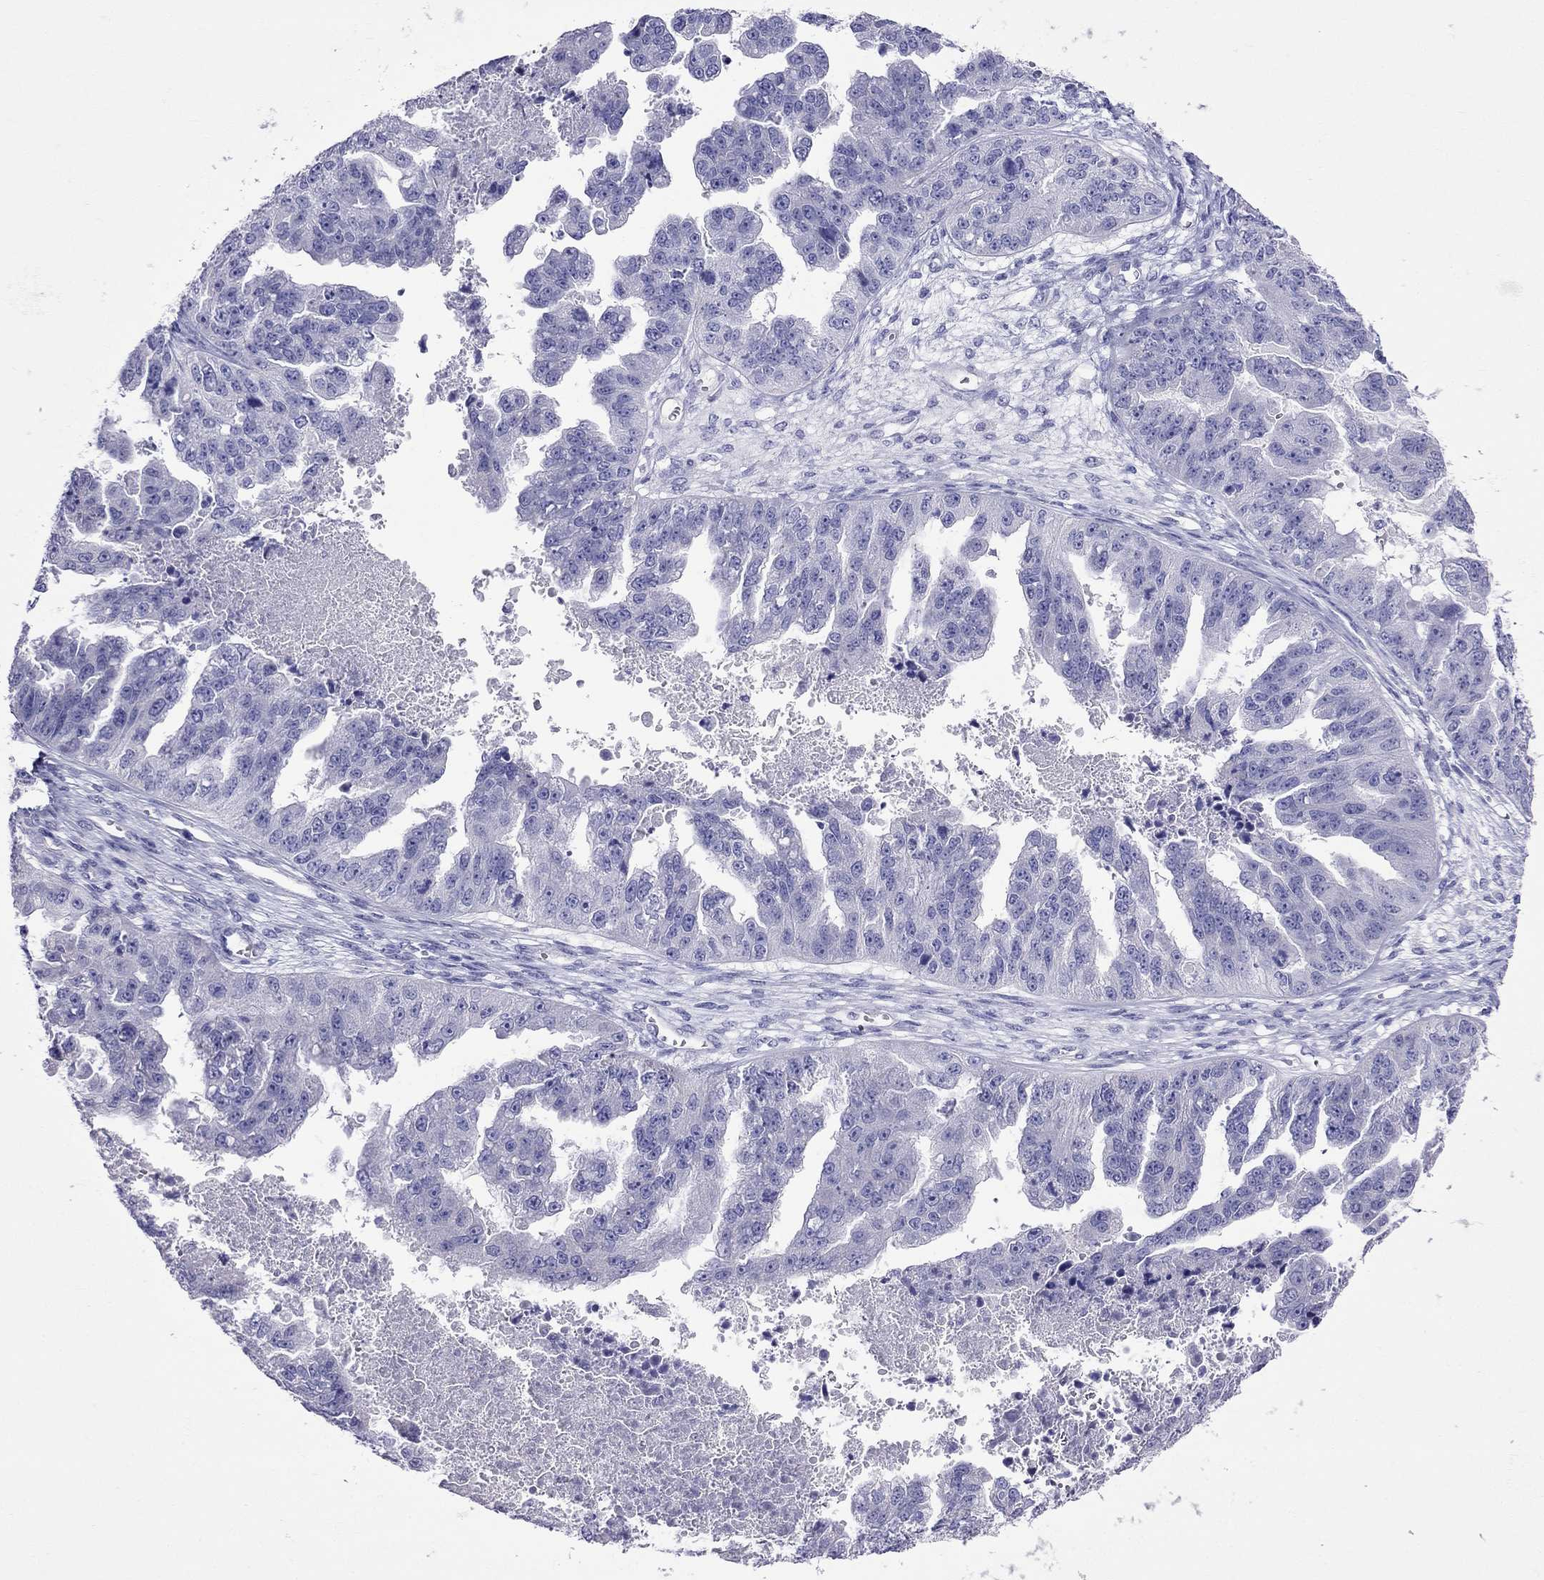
{"staining": {"intensity": "negative", "quantity": "none", "location": "none"}, "tissue": "ovarian cancer", "cell_type": "Tumor cells", "image_type": "cancer", "snomed": [{"axis": "morphology", "description": "Cystadenocarcinoma, serous, NOS"}, {"axis": "topography", "description": "Ovary"}], "caption": "An image of ovarian cancer (serous cystadenocarcinoma) stained for a protein displays no brown staining in tumor cells. (Brightfield microscopy of DAB immunohistochemistry at high magnification).", "gene": "TDRD1", "patient": {"sex": "female", "age": 58}}